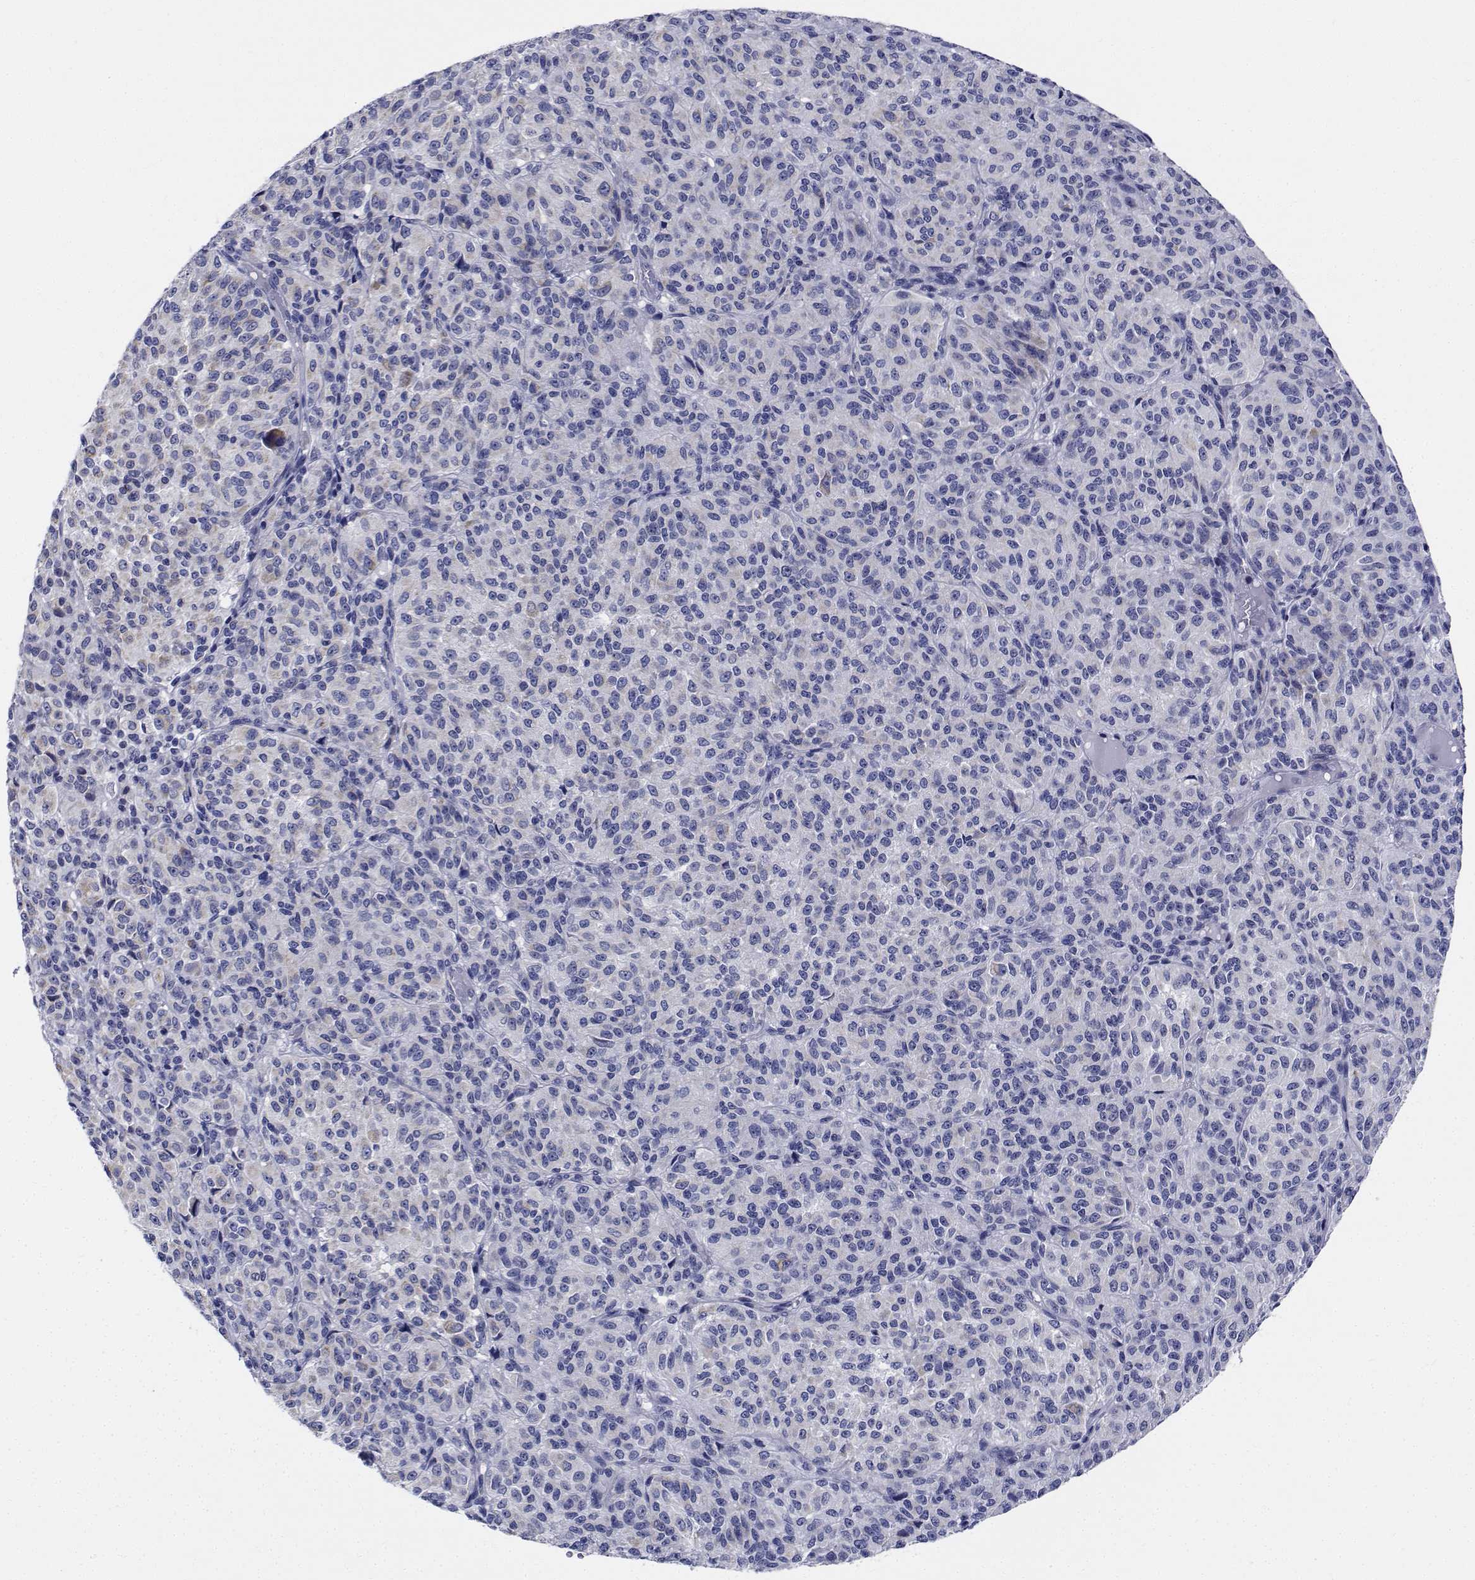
{"staining": {"intensity": "negative", "quantity": "none", "location": "none"}, "tissue": "melanoma", "cell_type": "Tumor cells", "image_type": "cancer", "snomed": [{"axis": "morphology", "description": "Malignant melanoma, Metastatic site"}, {"axis": "topography", "description": "Brain"}], "caption": "Tumor cells are negative for brown protein staining in melanoma.", "gene": "CDHR3", "patient": {"sex": "female", "age": 56}}